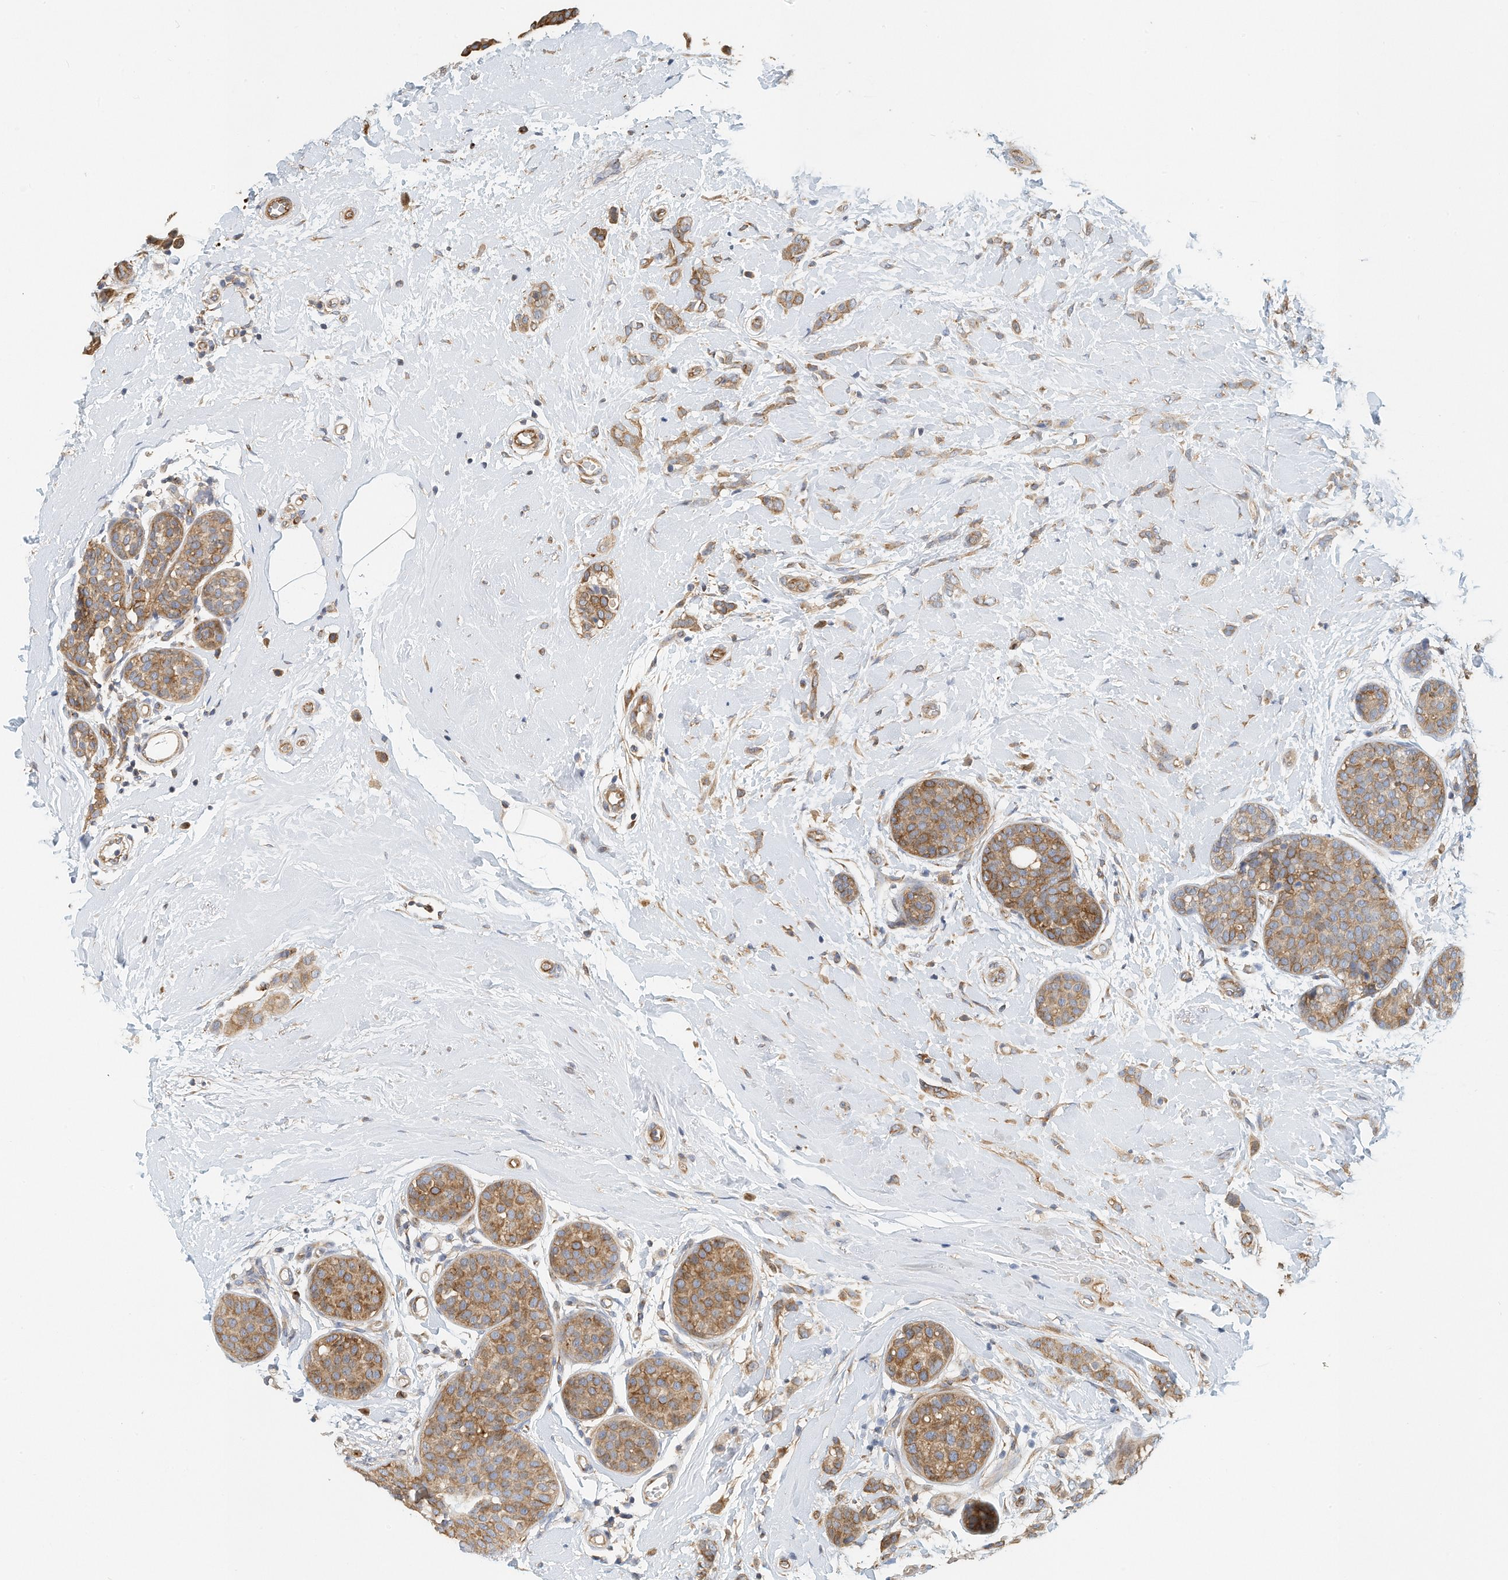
{"staining": {"intensity": "moderate", "quantity": ">75%", "location": "cytoplasmic/membranous"}, "tissue": "breast cancer", "cell_type": "Tumor cells", "image_type": "cancer", "snomed": [{"axis": "morphology", "description": "Lobular carcinoma, in situ"}, {"axis": "morphology", "description": "Lobular carcinoma"}, {"axis": "topography", "description": "Breast"}], "caption": "Protein staining by immunohistochemistry displays moderate cytoplasmic/membranous positivity in about >75% of tumor cells in breast lobular carcinoma.", "gene": "MICAL1", "patient": {"sex": "female", "age": 41}}